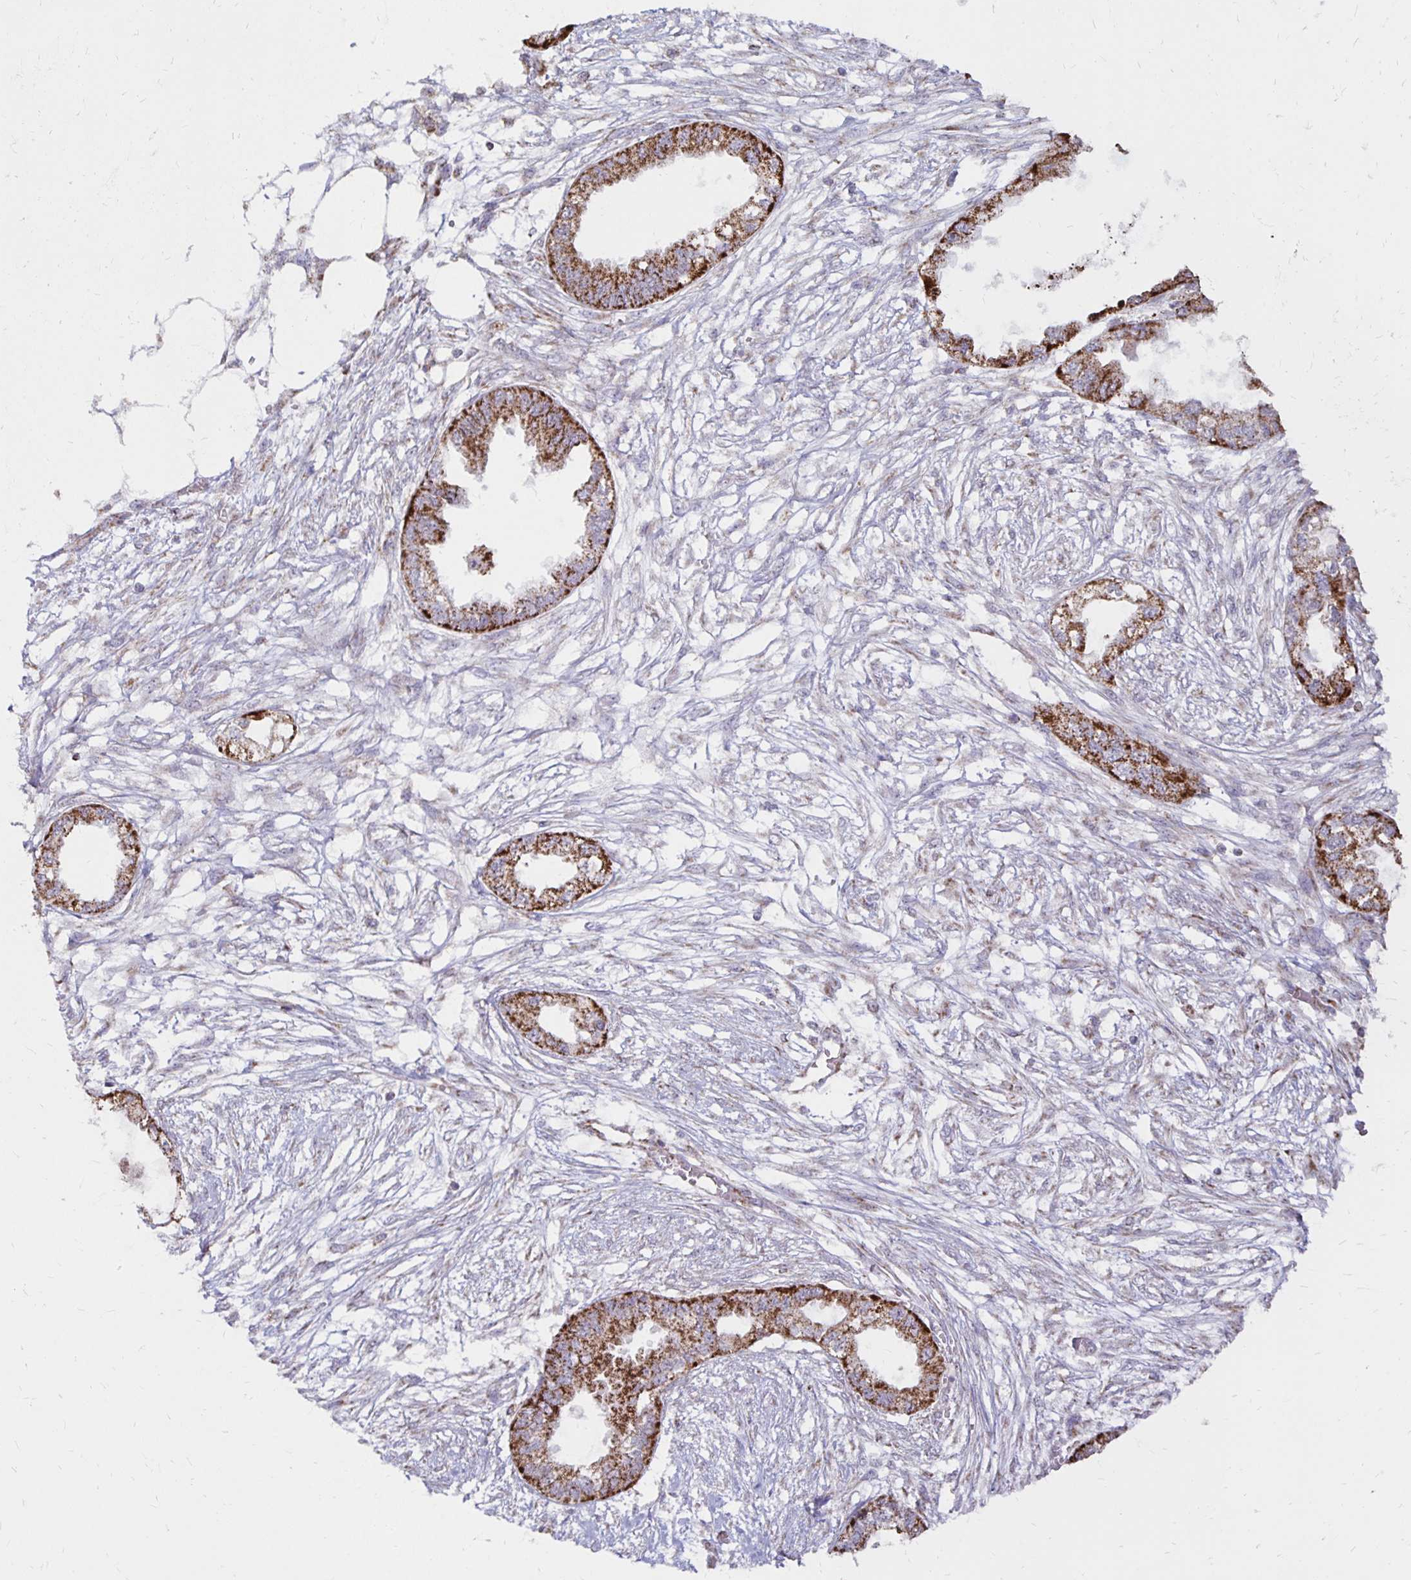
{"staining": {"intensity": "strong", "quantity": ">75%", "location": "cytoplasmic/membranous"}, "tissue": "endometrial cancer", "cell_type": "Tumor cells", "image_type": "cancer", "snomed": [{"axis": "morphology", "description": "Adenocarcinoma, NOS"}, {"axis": "morphology", "description": "Adenocarcinoma, metastatic, NOS"}, {"axis": "topography", "description": "Adipose tissue"}, {"axis": "topography", "description": "Endometrium"}], "caption": "Protein staining of endometrial cancer (metastatic adenocarcinoma) tissue displays strong cytoplasmic/membranous expression in about >75% of tumor cells.", "gene": "IER3", "patient": {"sex": "female", "age": 67}}